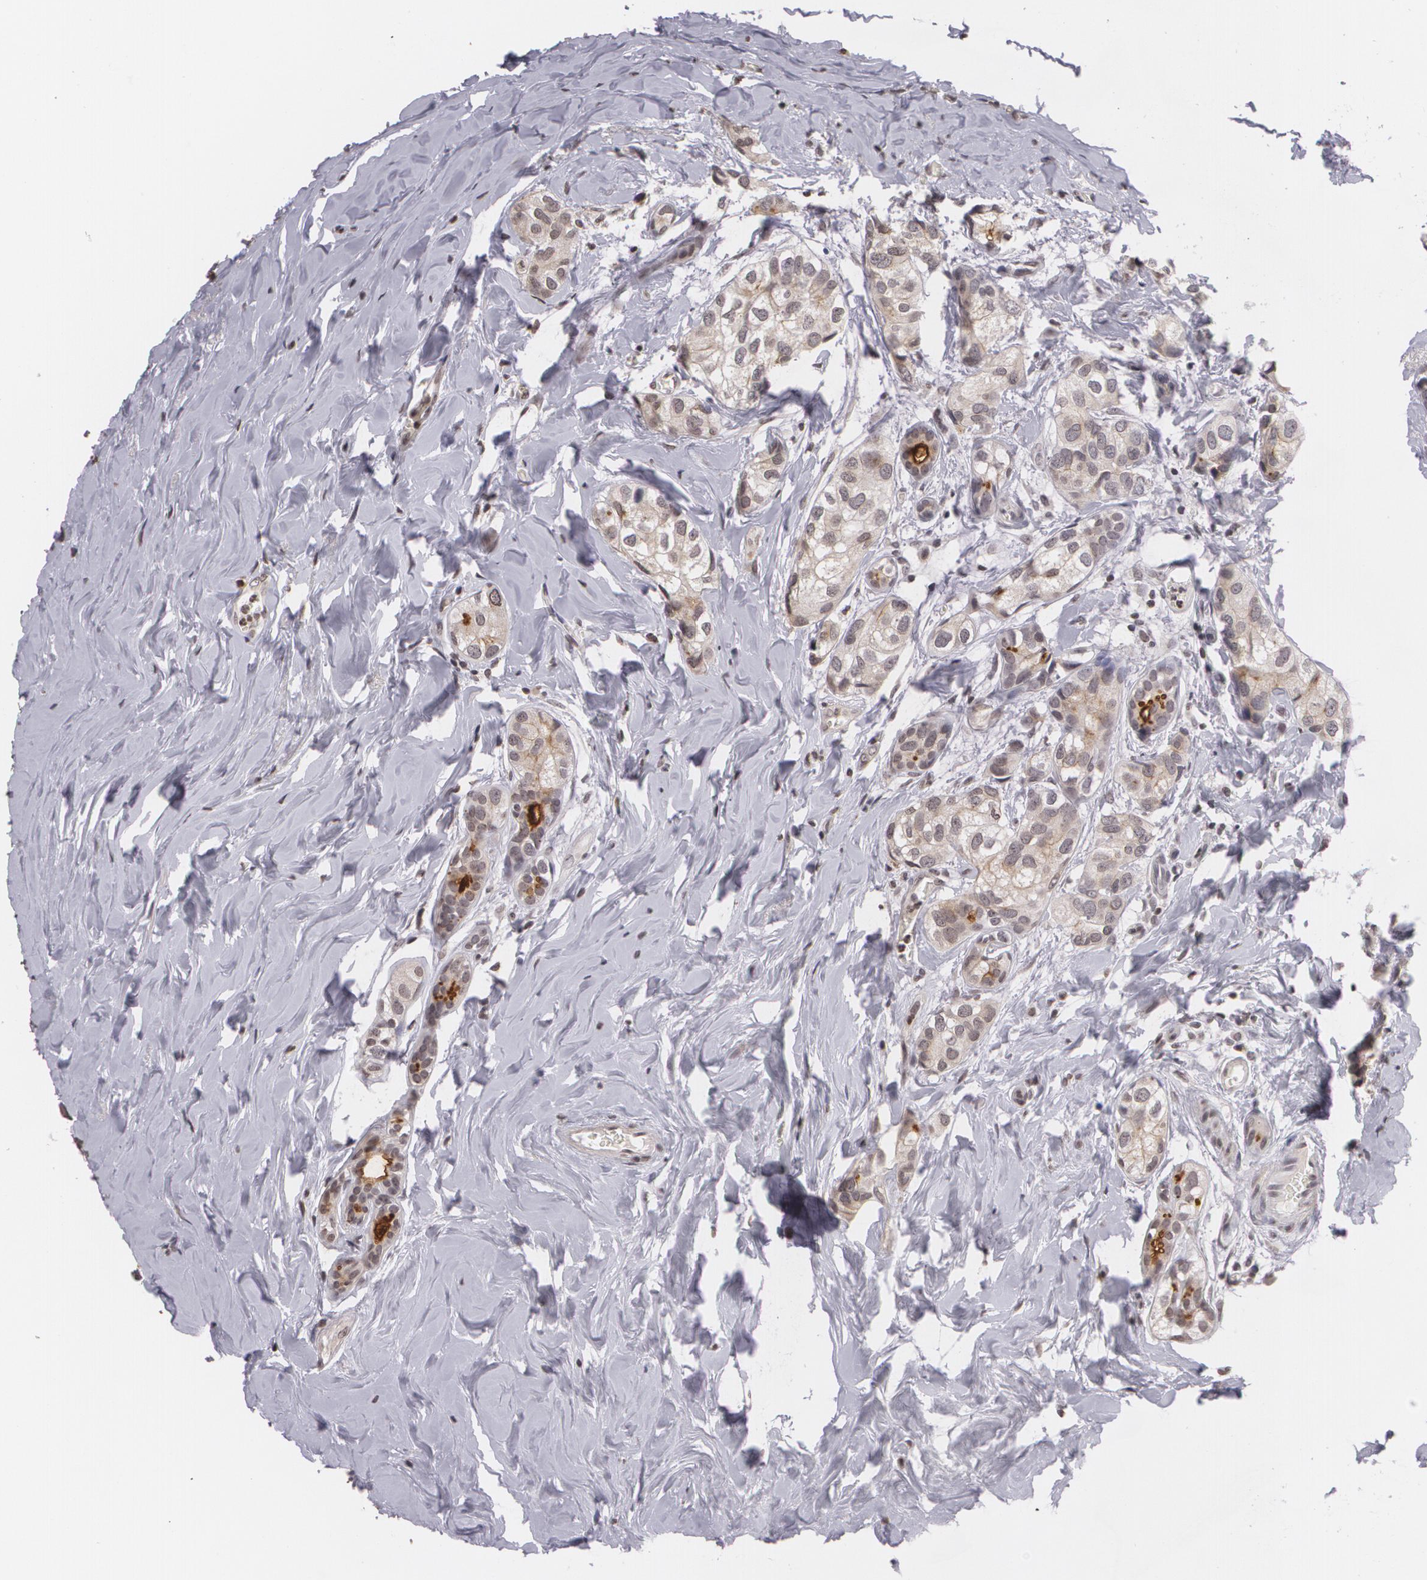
{"staining": {"intensity": "weak", "quantity": ">75%", "location": "cytoplasmic/membranous"}, "tissue": "breast cancer", "cell_type": "Tumor cells", "image_type": "cancer", "snomed": [{"axis": "morphology", "description": "Duct carcinoma"}, {"axis": "topography", "description": "Breast"}], "caption": "Protein staining exhibits weak cytoplasmic/membranous expression in approximately >75% of tumor cells in breast cancer (invasive ductal carcinoma).", "gene": "MUC1", "patient": {"sex": "female", "age": 68}}